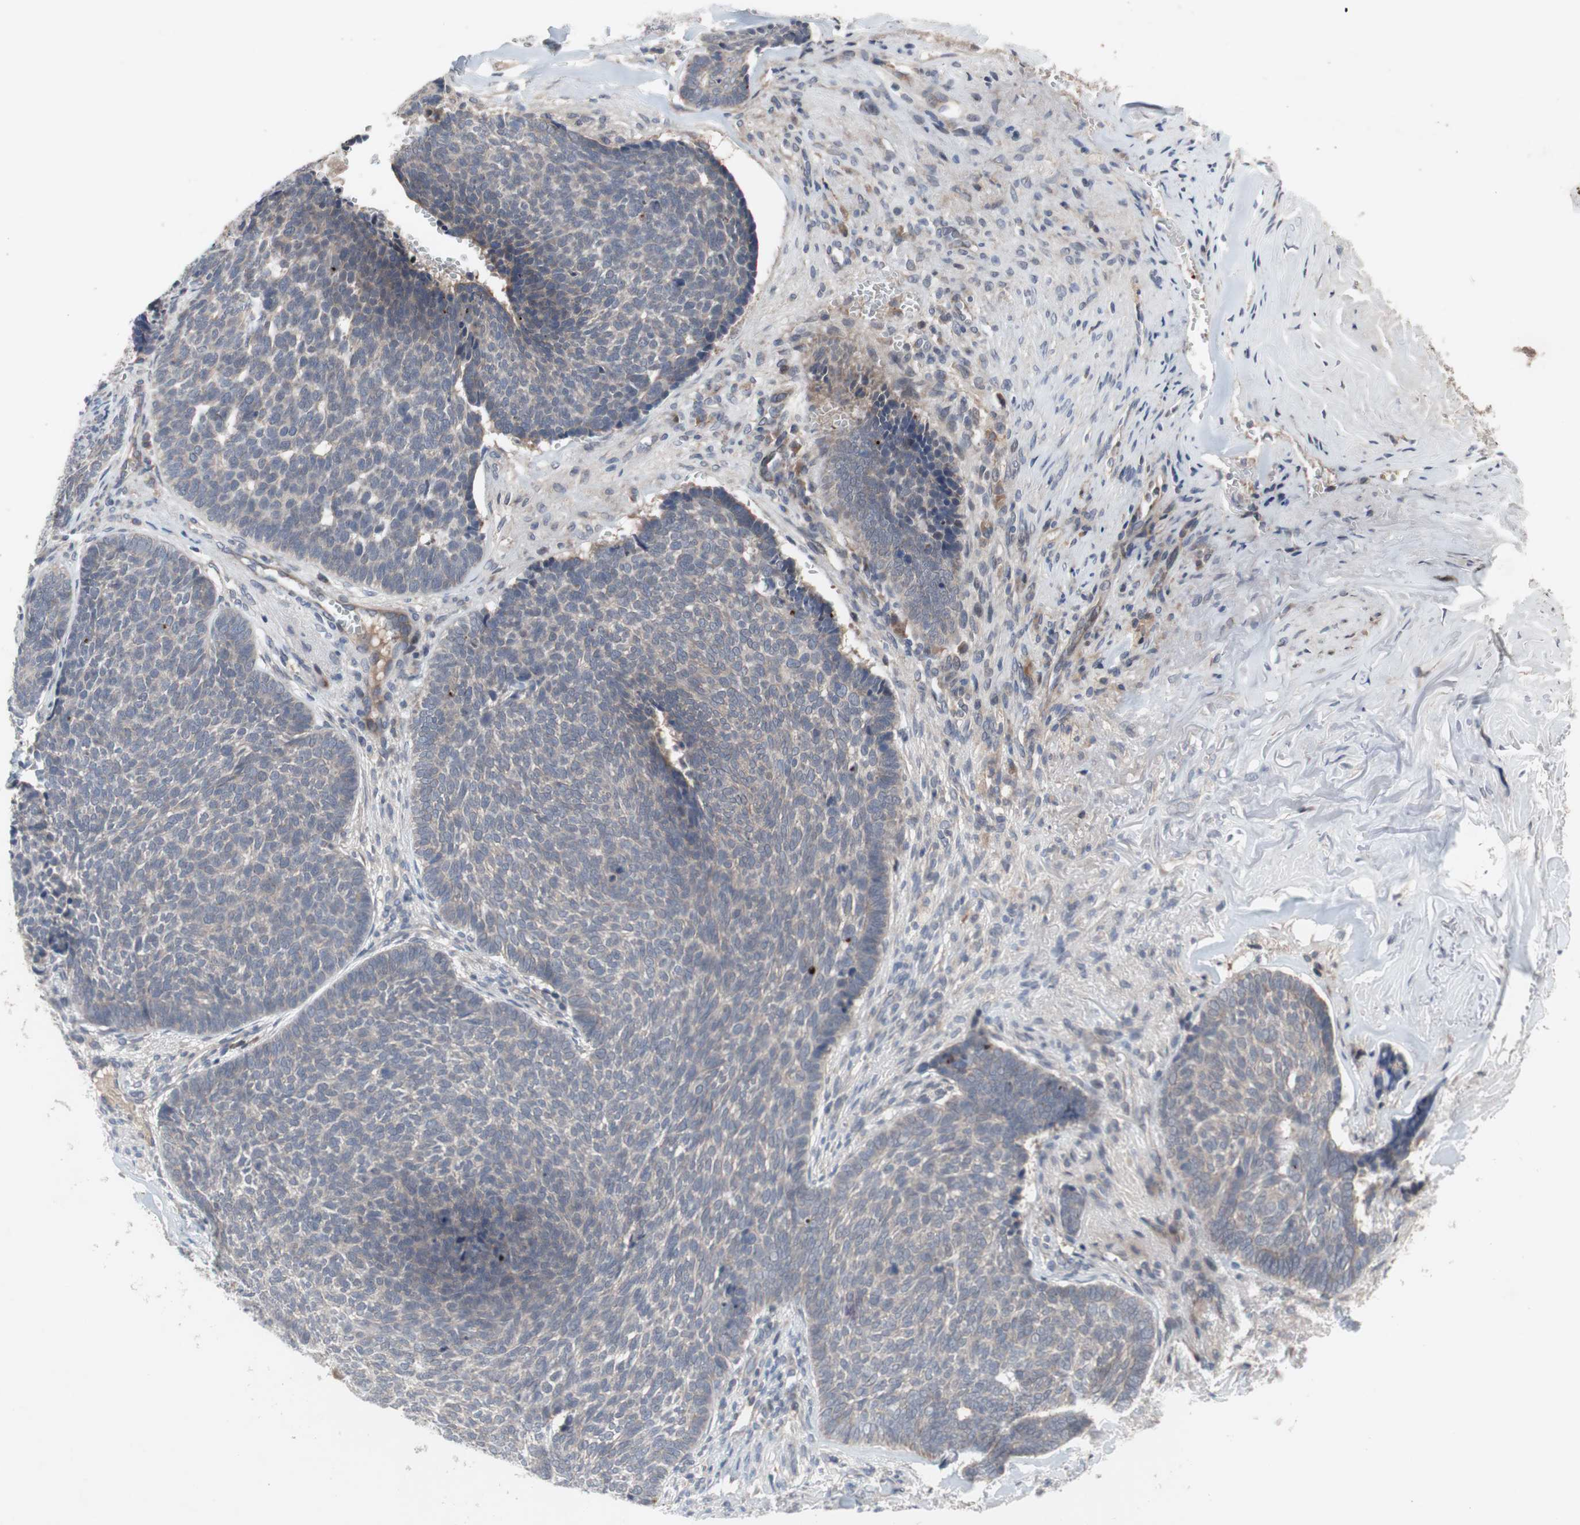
{"staining": {"intensity": "weak", "quantity": ">75%", "location": "cytoplasmic/membranous"}, "tissue": "skin cancer", "cell_type": "Tumor cells", "image_type": "cancer", "snomed": [{"axis": "morphology", "description": "Basal cell carcinoma"}, {"axis": "topography", "description": "Skin"}], "caption": "A low amount of weak cytoplasmic/membranous positivity is seen in about >75% of tumor cells in skin basal cell carcinoma tissue.", "gene": "OAZ1", "patient": {"sex": "male", "age": 84}}